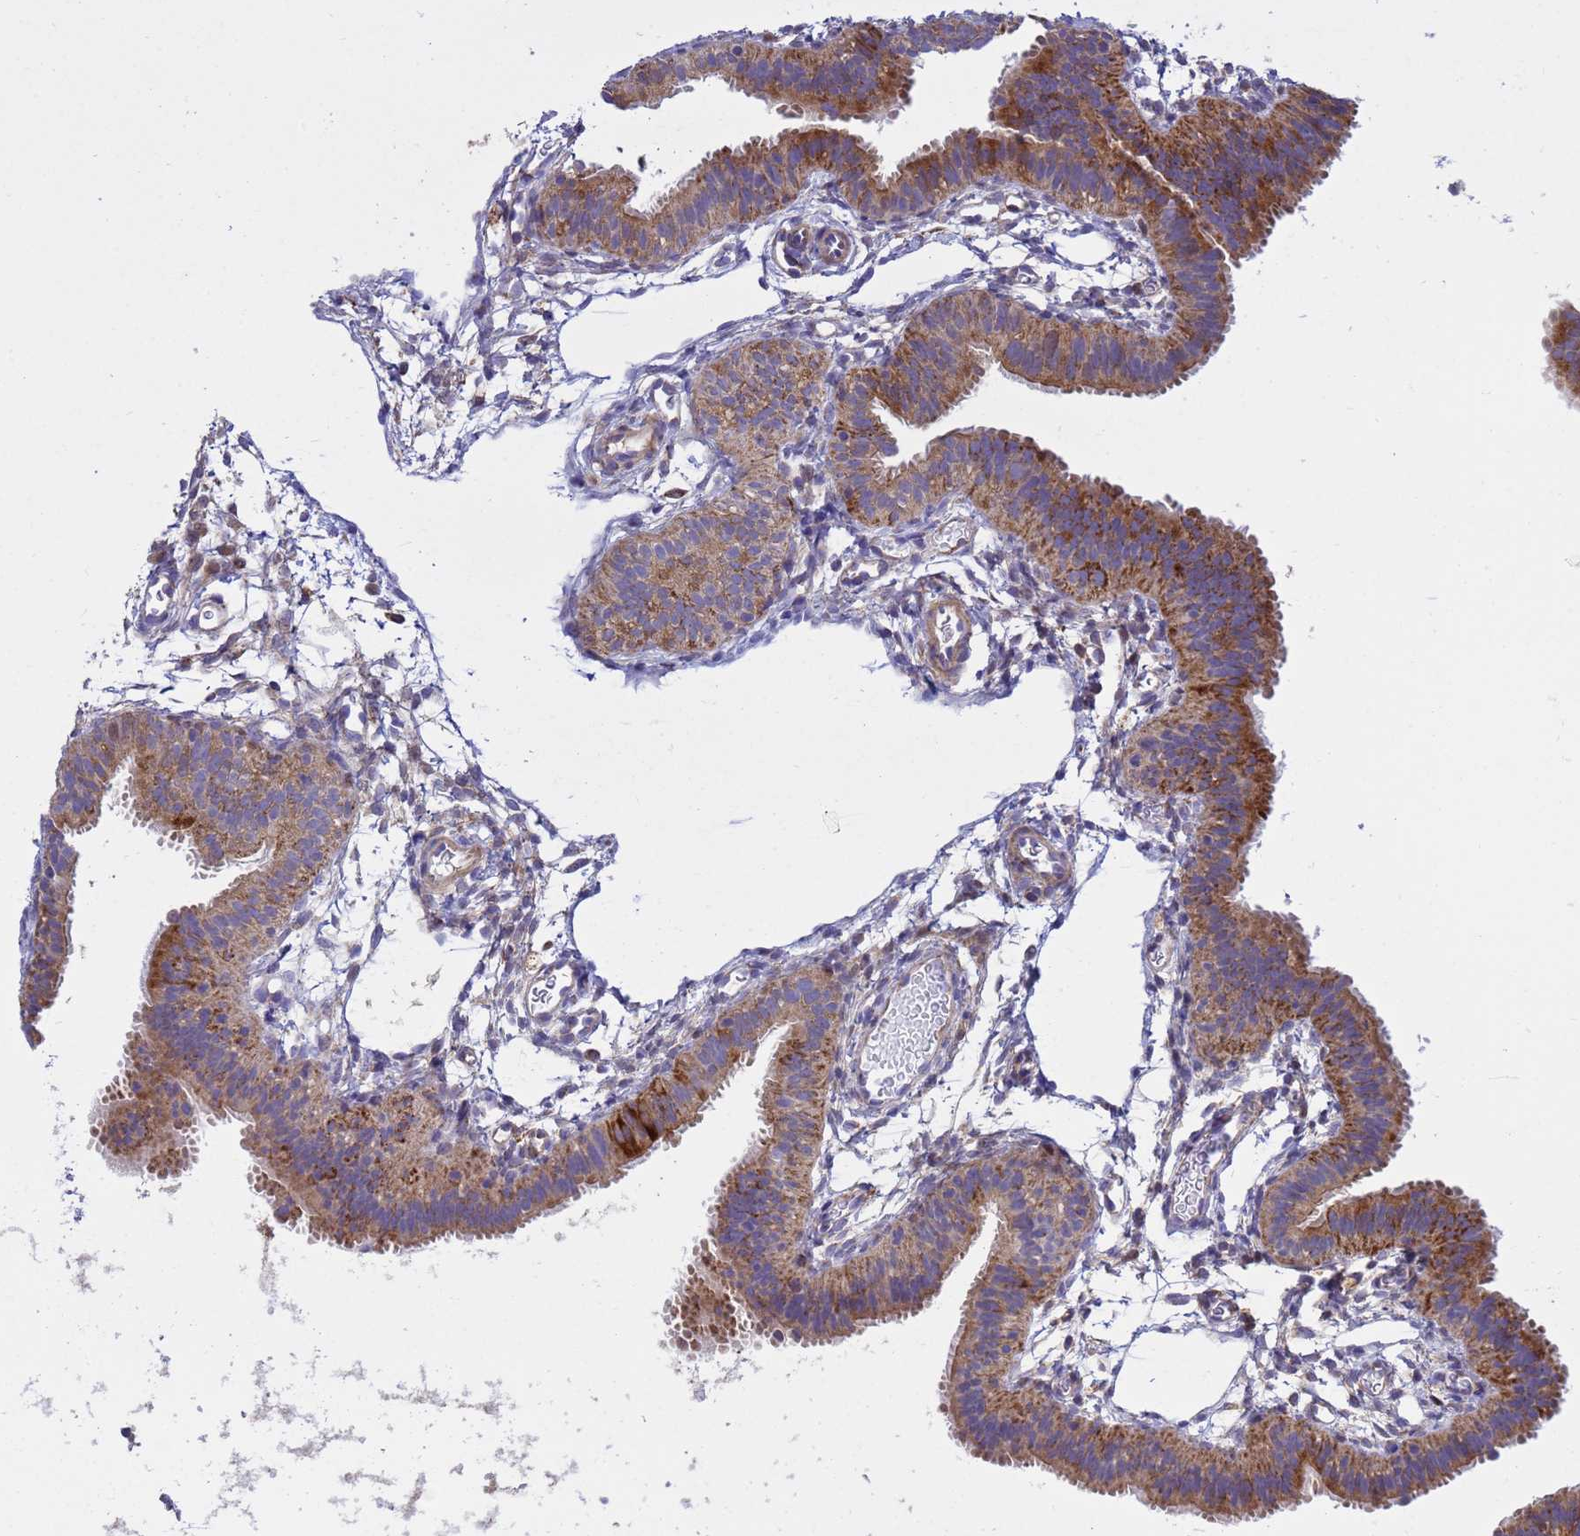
{"staining": {"intensity": "moderate", "quantity": ">75%", "location": "cytoplasmic/membranous"}, "tissue": "fallopian tube", "cell_type": "Glandular cells", "image_type": "normal", "snomed": [{"axis": "morphology", "description": "Normal tissue, NOS"}, {"axis": "topography", "description": "Fallopian tube"}], "caption": "The photomicrograph demonstrates immunohistochemical staining of unremarkable fallopian tube. There is moderate cytoplasmic/membranous positivity is identified in approximately >75% of glandular cells. (DAB (3,3'-diaminobenzidine) IHC, brown staining for protein, blue staining for nuclei).", "gene": "TUBGCP3", "patient": {"sex": "female", "age": 35}}